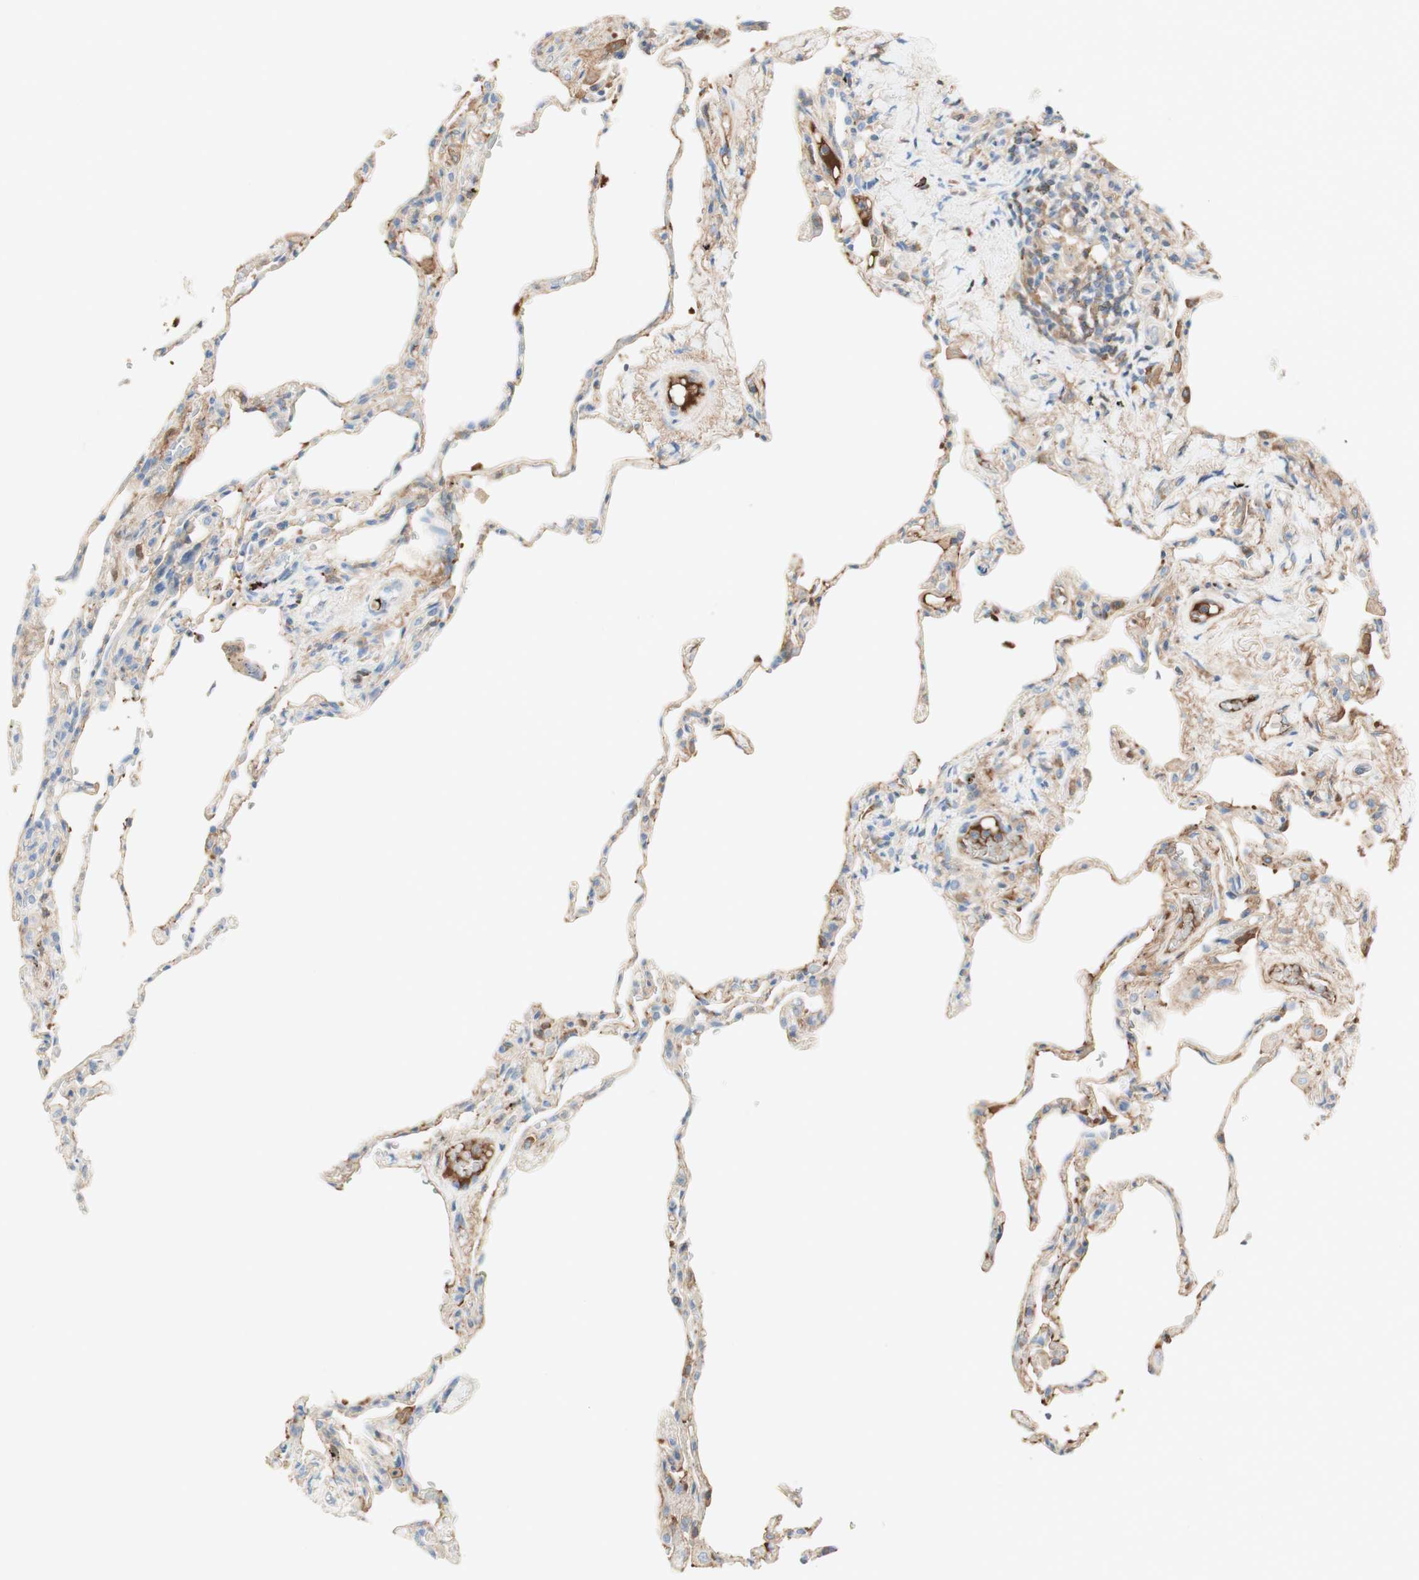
{"staining": {"intensity": "weak", "quantity": ">75%", "location": "cytoplasmic/membranous"}, "tissue": "lung", "cell_type": "Alveolar cells", "image_type": "normal", "snomed": [{"axis": "morphology", "description": "Normal tissue, NOS"}, {"axis": "topography", "description": "Lung"}], "caption": "High-magnification brightfield microscopy of benign lung stained with DAB (brown) and counterstained with hematoxylin (blue). alveolar cells exhibit weak cytoplasmic/membranous positivity is appreciated in approximately>75% of cells.", "gene": "KNG1", "patient": {"sex": "male", "age": 59}}